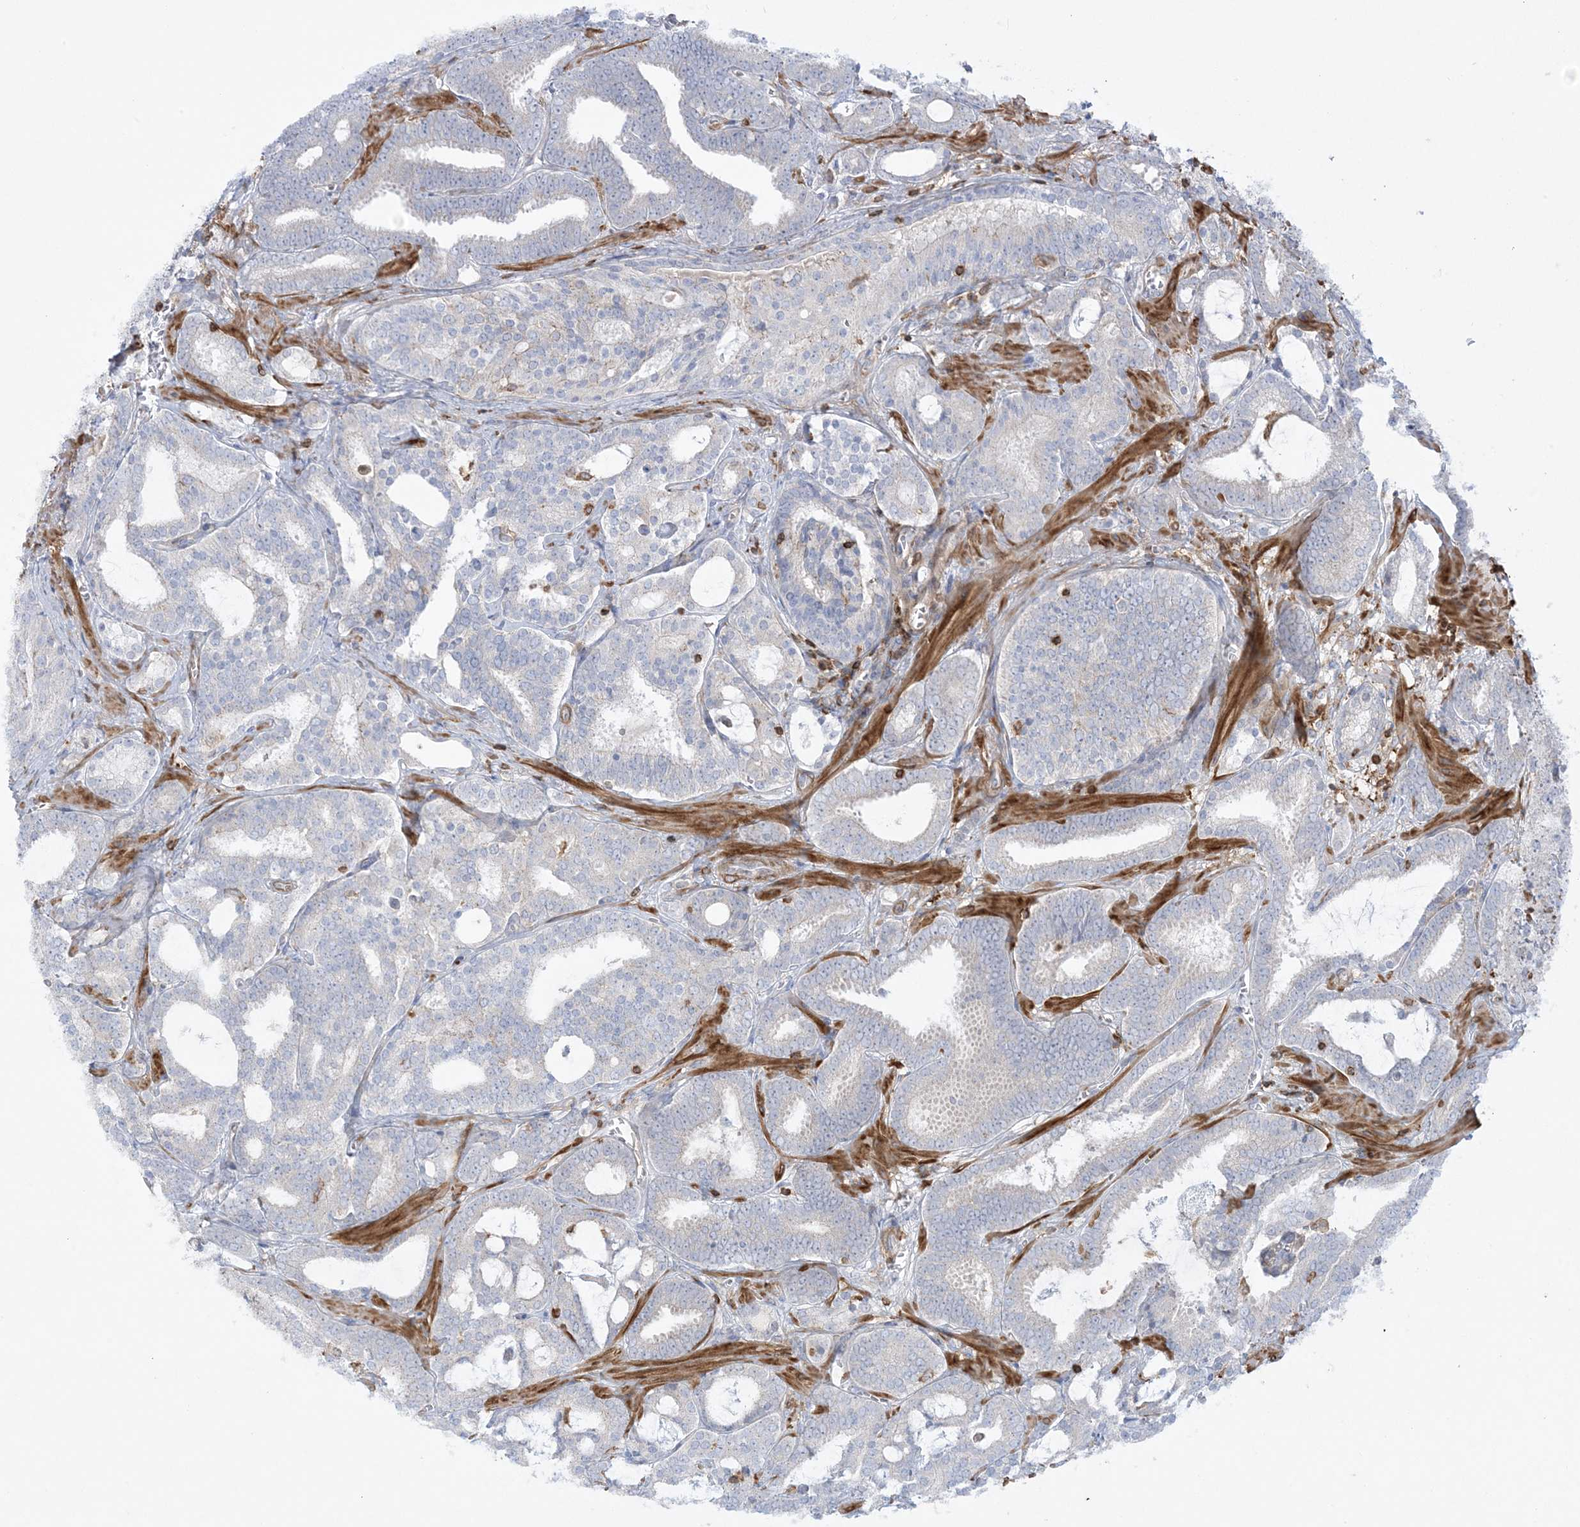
{"staining": {"intensity": "negative", "quantity": "none", "location": "none"}, "tissue": "prostate cancer", "cell_type": "Tumor cells", "image_type": "cancer", "snomed": [{"axis": "morphology", "description": "Adenocarcinoma, High grade"}, {"axis": "topography", "description": "Prostate and seminal vesicle, NOS"}], "caption": "Photomicrograph shows no protein expression in tumor cells of adenocarcinoma (high-grade) (prostate) tissue.", "gene": "ARHGAP30", "patient": {"sex": "male", "age": 67}}